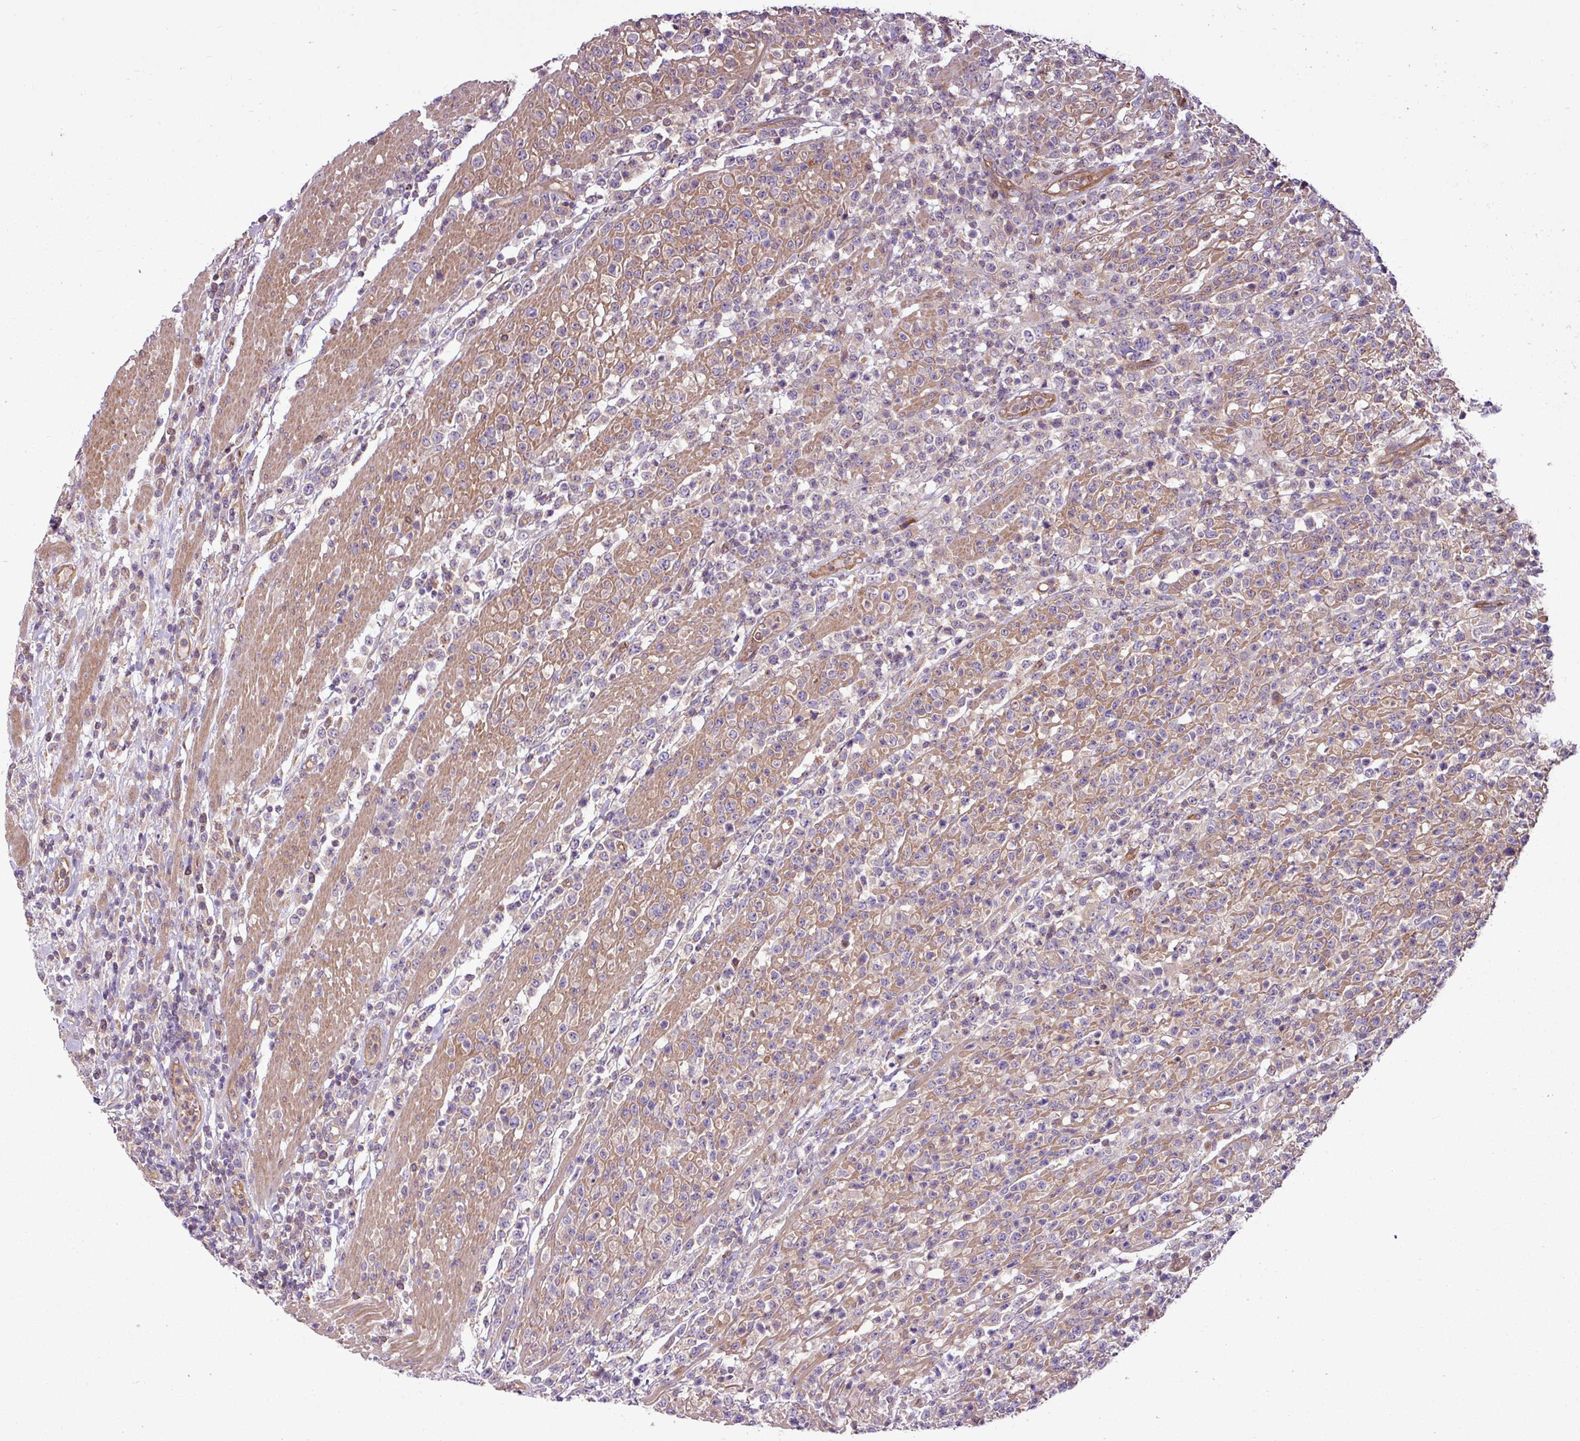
{"staining": {"intensity": "negative", "quantity": "none", "location": "none"}, "tissue": "lymphoma", "cell_type": "Tumor cells", "image_type": "cancer", "snomed": [{"axis": "morphology", "description": "Malignant lymphoma, non-Hodgkin's type, High grade"}, {"axis": "topography", "description": "Colon"}], "caption": "Immunohistochemistry (IHC) histopathology image of lymphoma stained for a protein (brown), which shows no staining in tumor cells.", "gene": "ZNF106", "patient": {"sex": "female", "age": 53}}